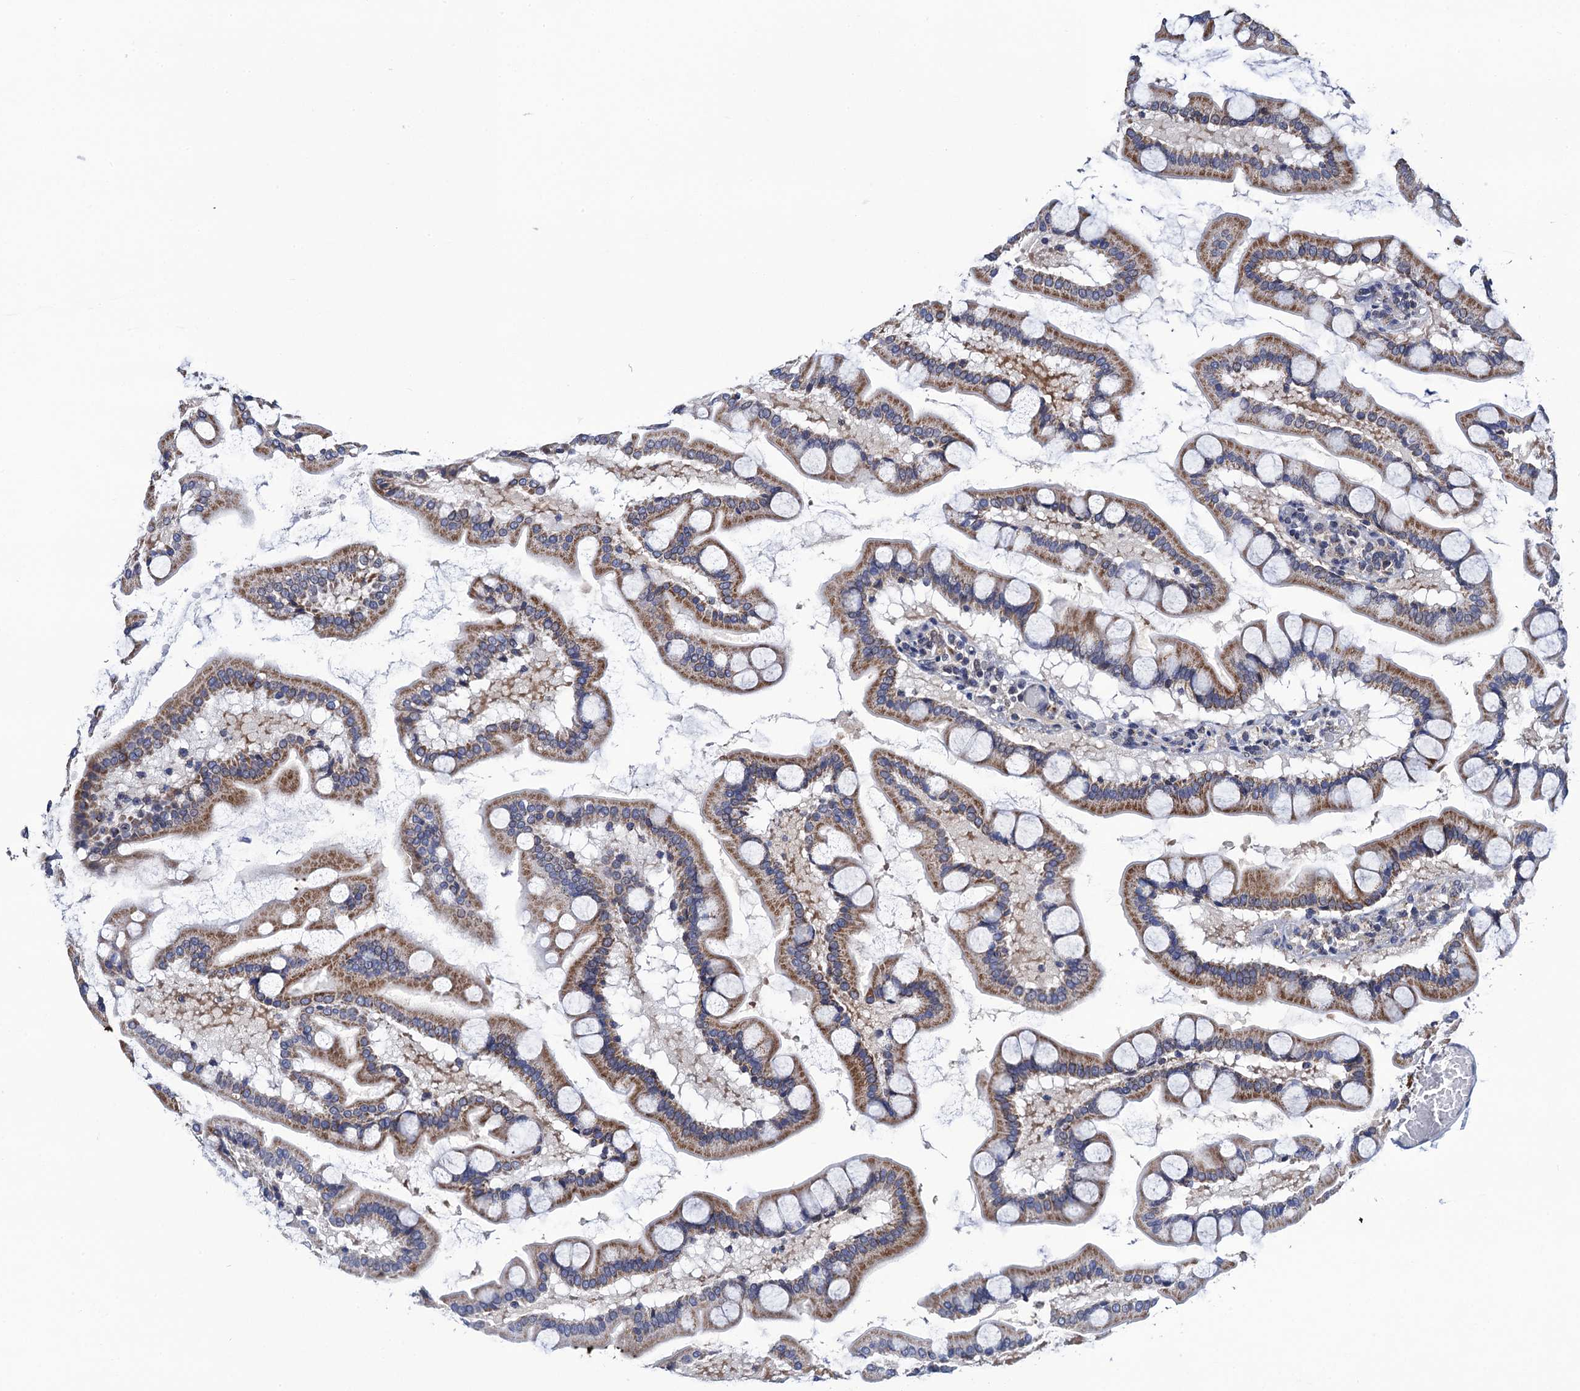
{"staining": {"intensity": "moderate", "quantity": ">75%", "location": "cytoplasmic/membranous"}, "tissue": "small intestine", "cell_type": "Glandular cells", "image_type": "normal", "snomed": [{"axis": "morphology", "description": "Normal tissue, NOS"}, {"axis": "topography", "description": "Small intestine"}], "caption": "Protein expression analysis of normal small intestine exhibits moderate cytoplasmic/membranous staining in approximately >75% of glandular cells. (DAB = brown stain, brightfield microscopy at high magnification).", "gene": "PTCD3", "patient": {"sex": "male", "age": 41}}